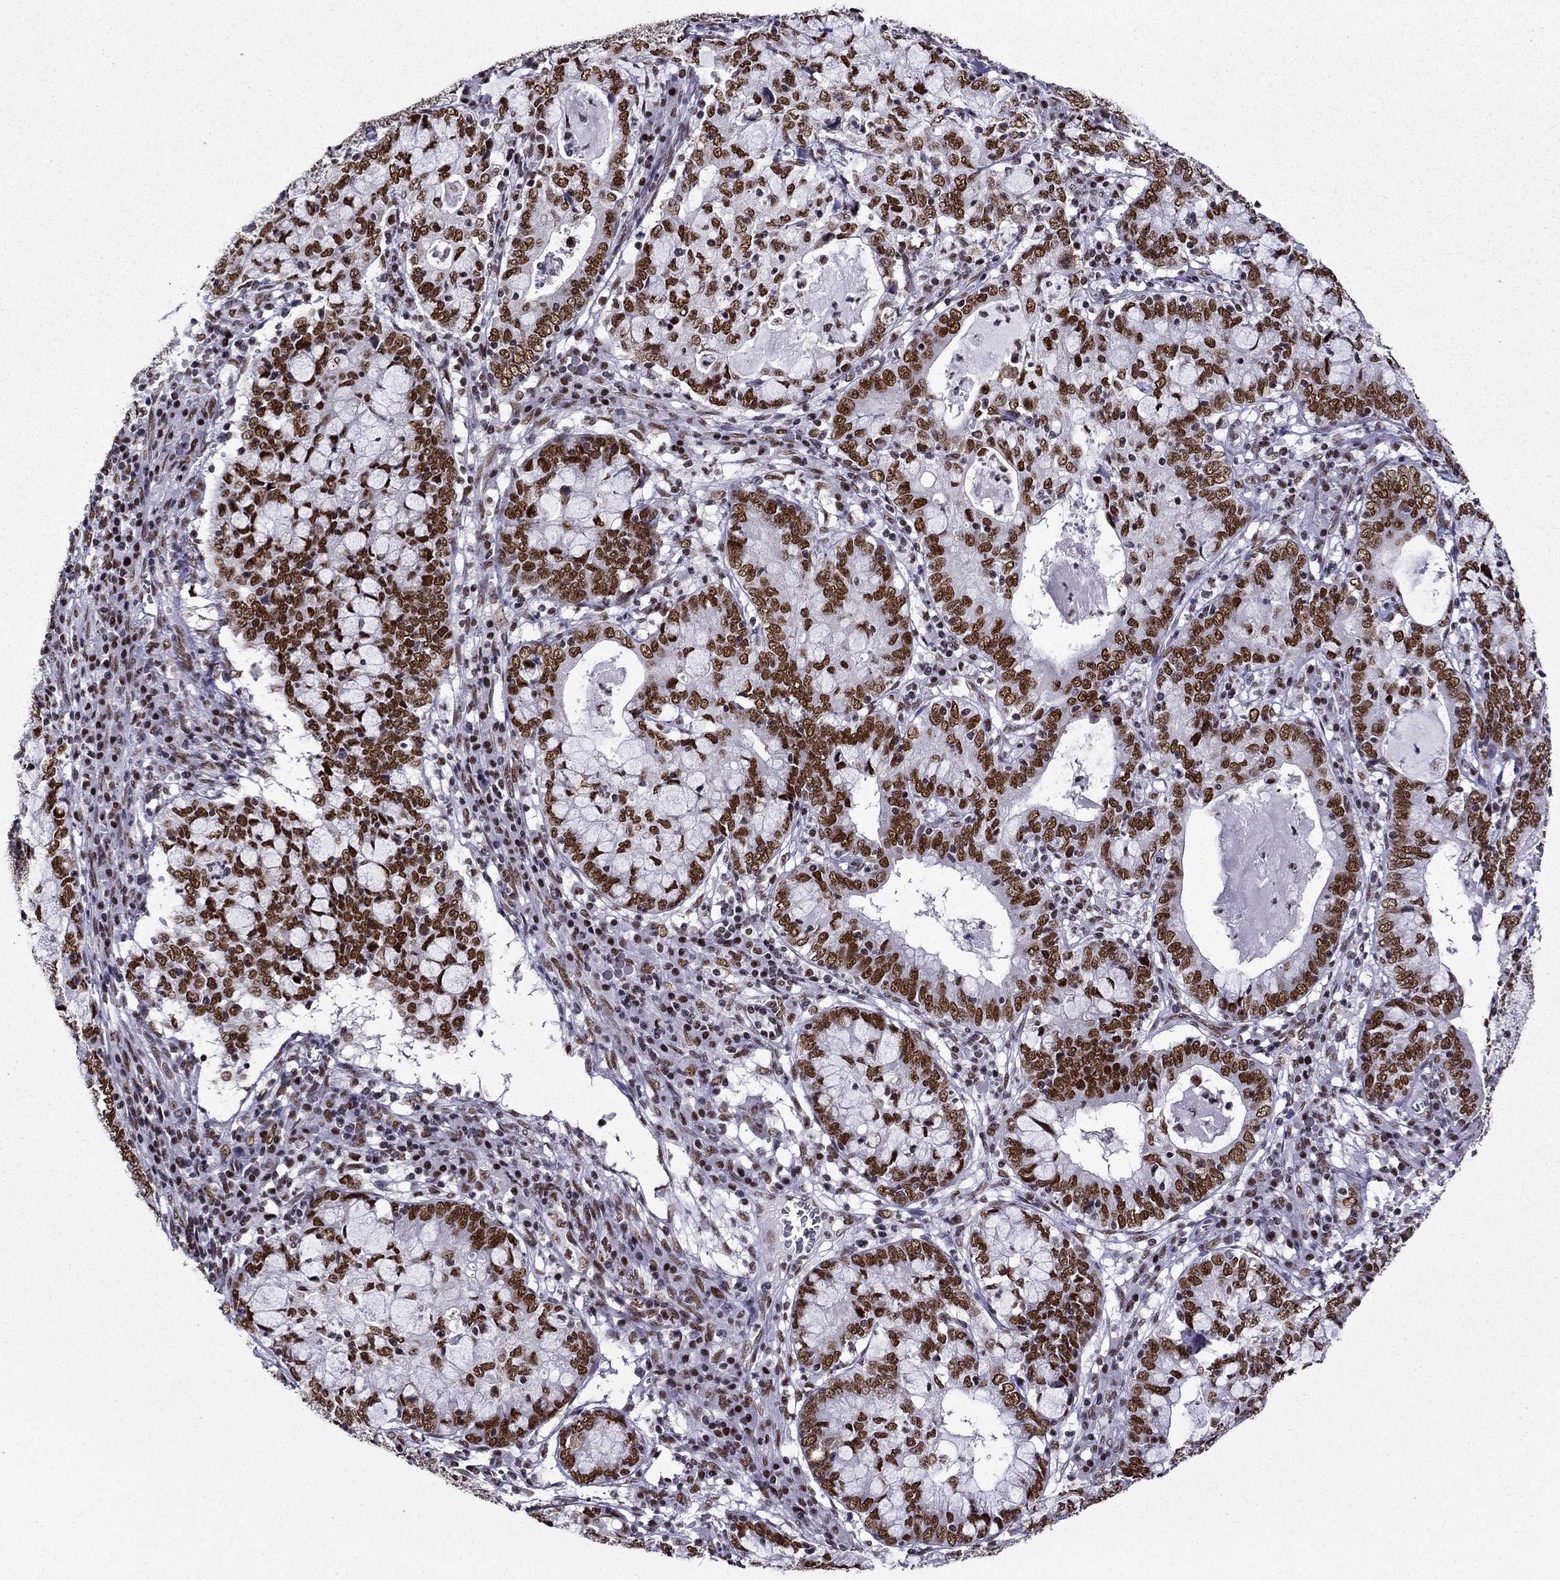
{"staining": {"intensity": "strong", "quantity": ">75%", "location": "nuclear"}, "tissue": "cervical cancer", "cell_type": "Tumor cells", "image_type": "cancer", "snomed": [{"axis": "morphology", "description": "Adenocarcinoma, NOS"}, {"axis": "topography", "description": "Cervix"}], "caption": "Cervical cancer (adenocarcinoma) stained for a protein shows strong nuclear positivity in tumor cells.", "gene": "ZNF420", "patient": {"sex": "female", "age": 40}}